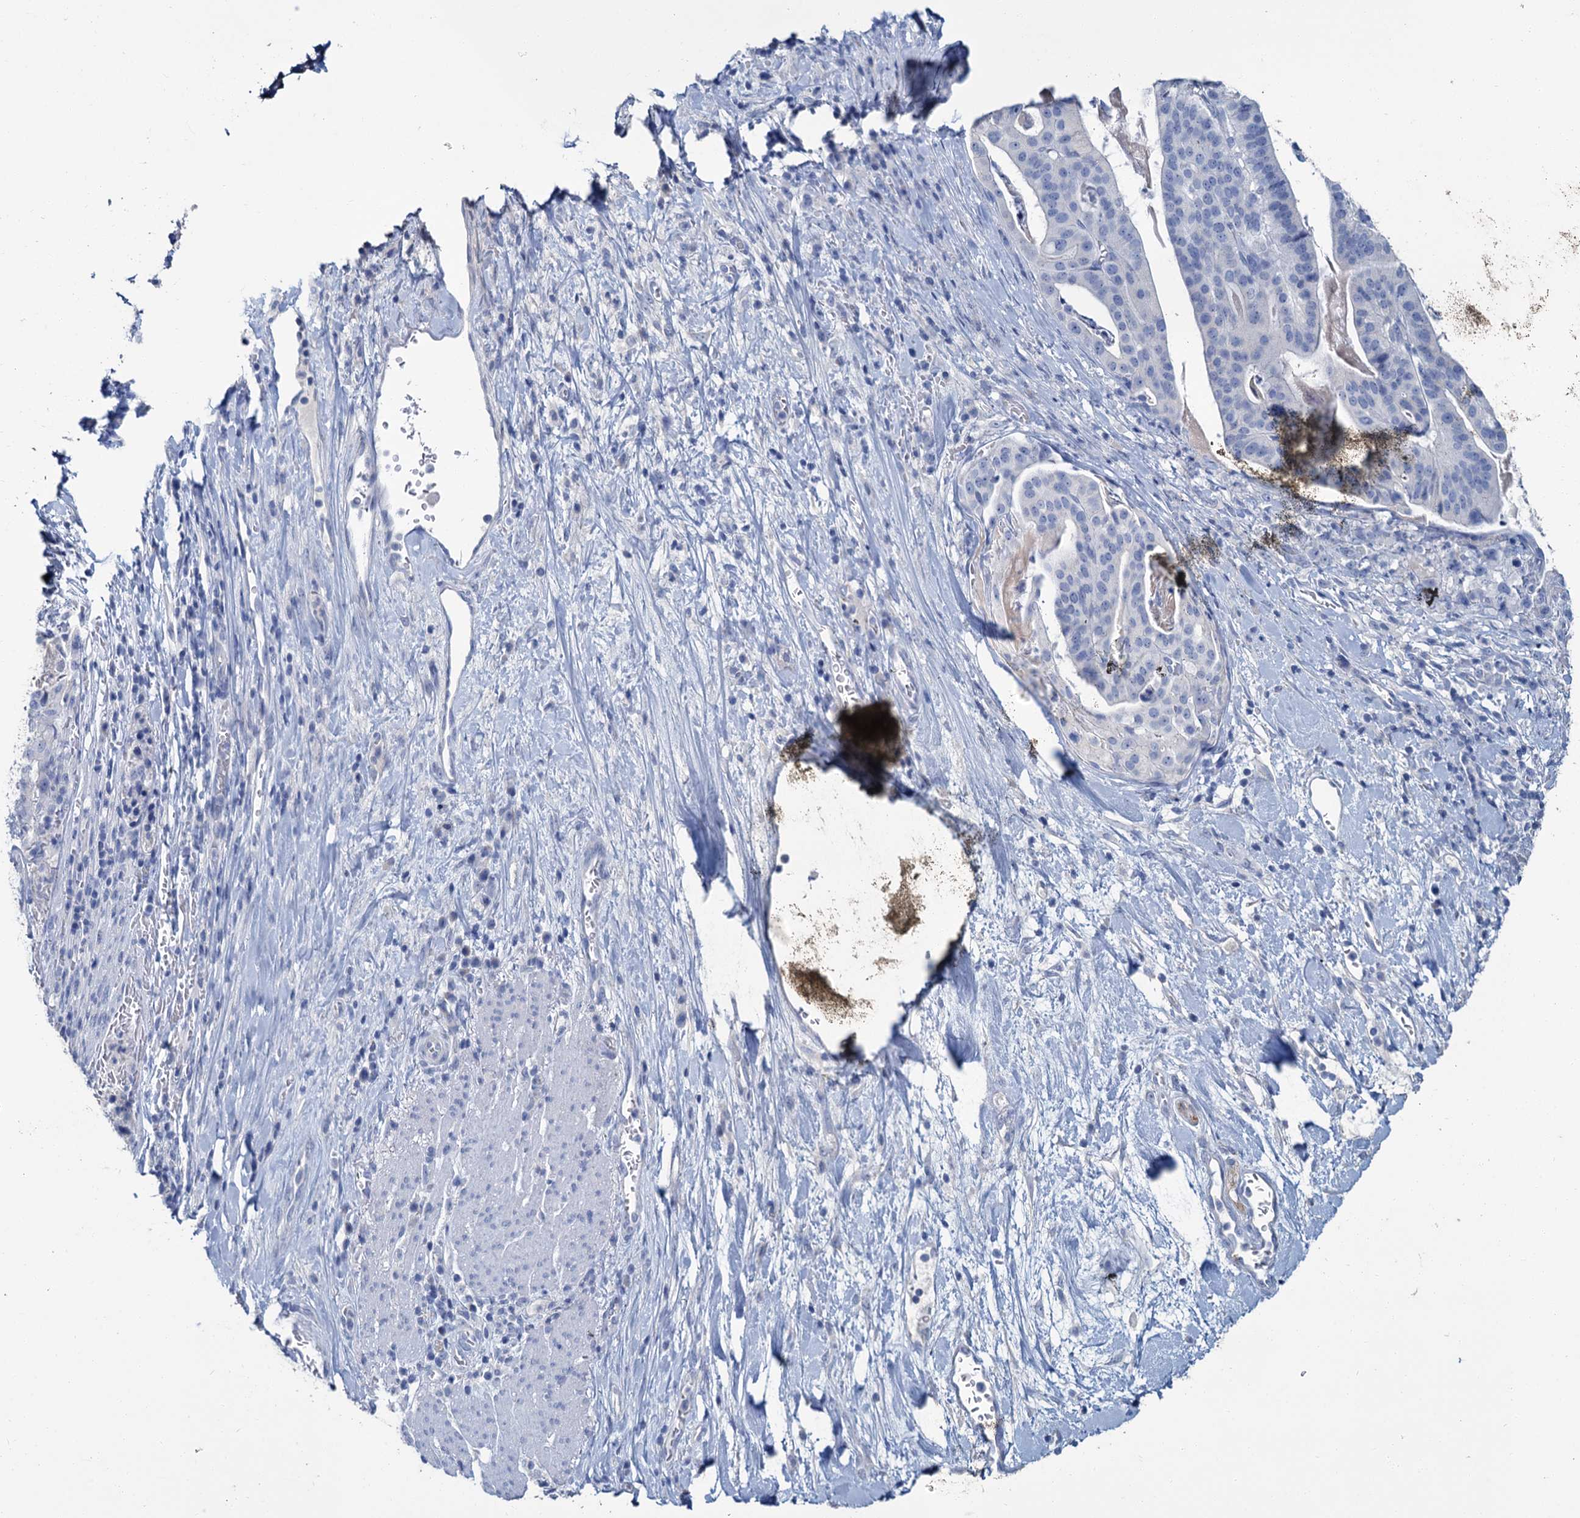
{"staining": {"intensity": "negative", "quantity": "none", "location": "none"}, "tissue": "stomach cancer", "cell_type": "Tumor cells", "image_type": "cancer", "snomed": [{"axis": "morphology", "description": "Adenocarcinoma, NOS"}, {"axis": "topography", "description": "Stomach"}], "caption": "Immunohistochemical staining of human stomach cancer (adenocarcinoma) displays no significant staining in tumor cells.", "gene": "SNCB", "patient": {"sex": "male", "age": 48}}